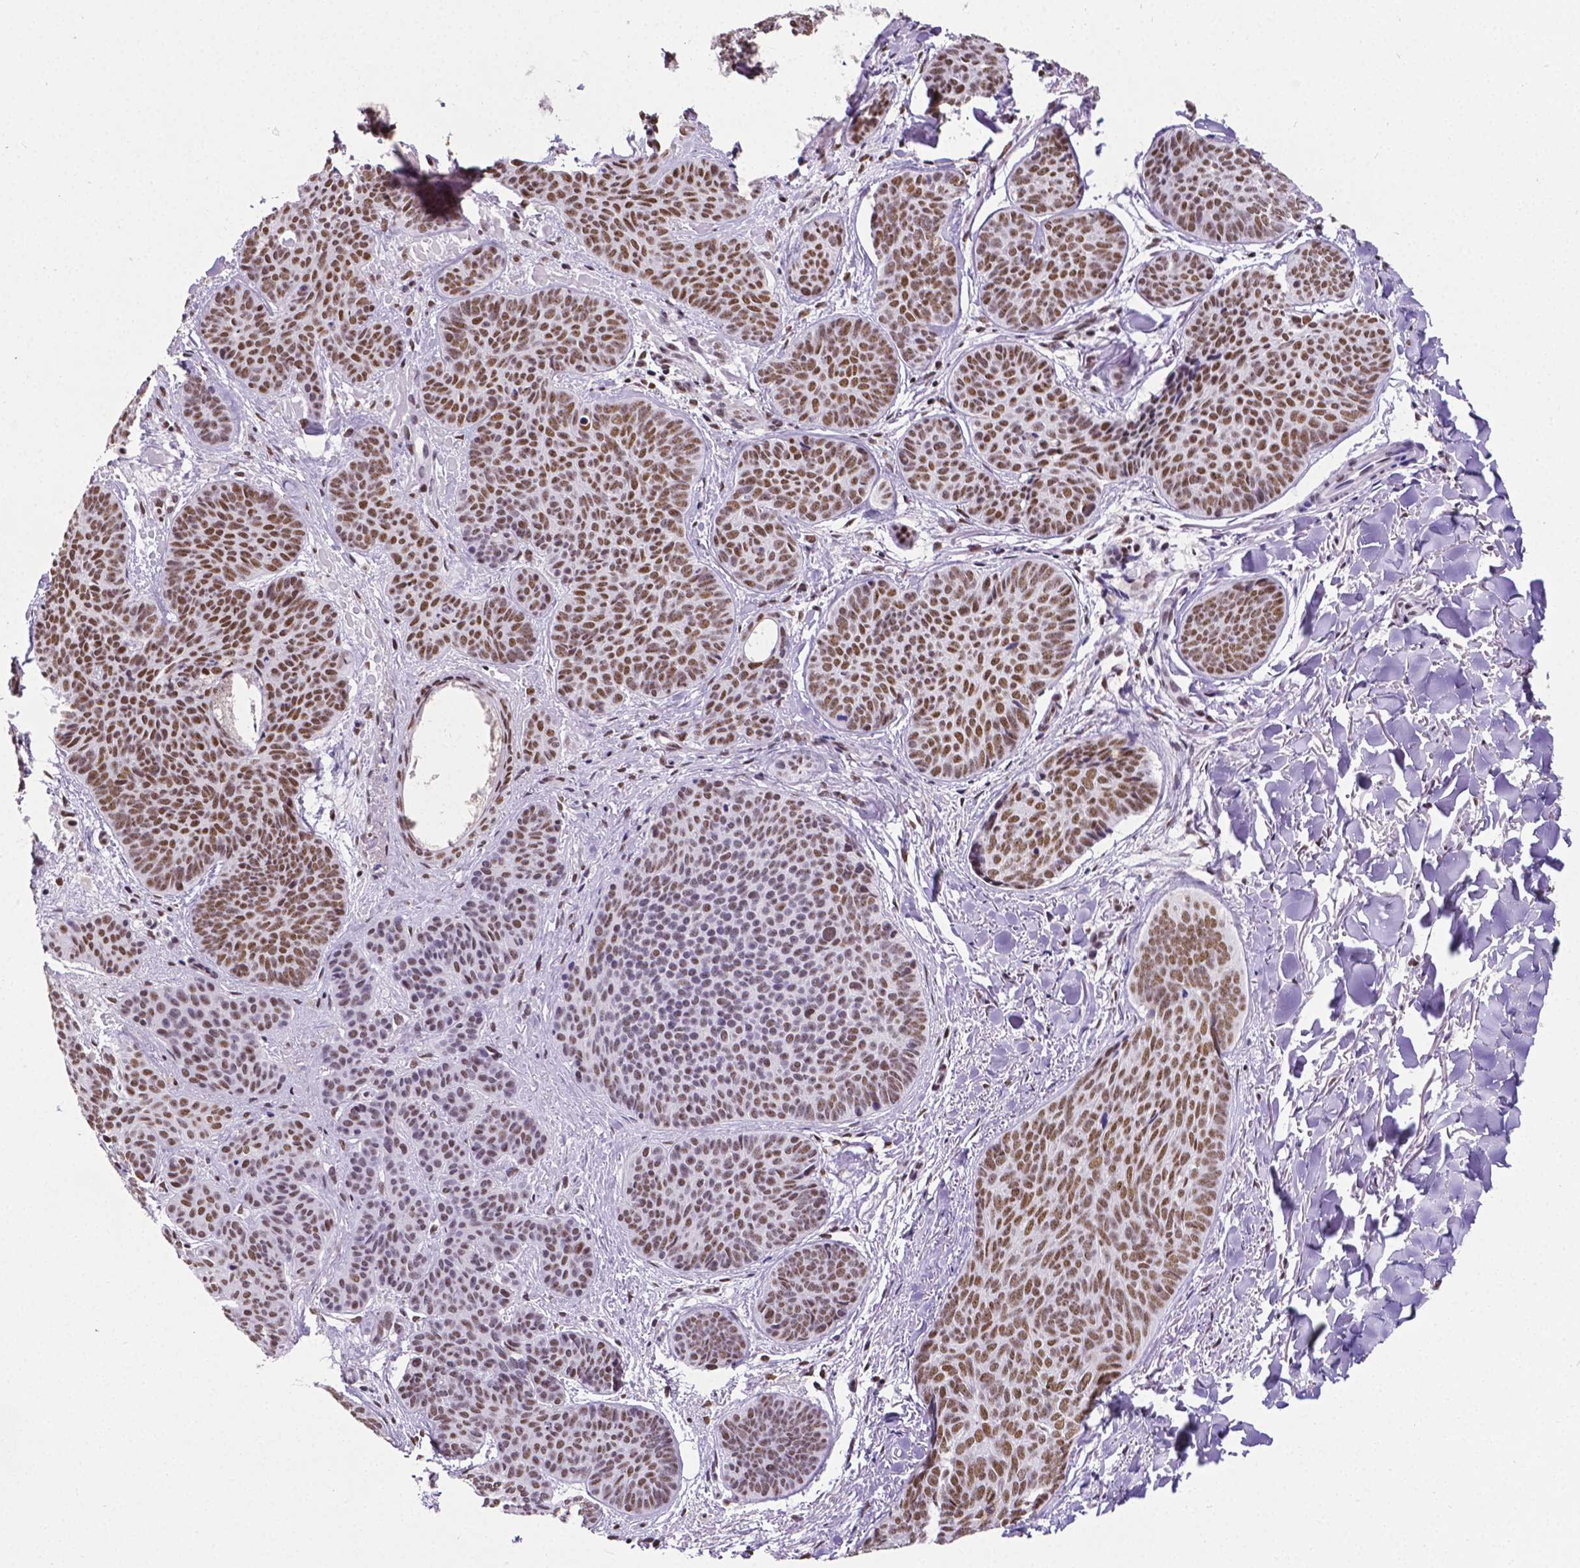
{"staining": {"intensity": "moderate", "quantity": ">75%", "location": "nuclear"}, "tissue": "skin cancer", "cell_type": "Tumor cells", "image_type": "cancer", "snomed": [{"axis": "morphology", "description": "Basal cell carcinoma"}, {"axis": "topography", "description": "Skin"}], "caption": "An image of human skin cancer (basal cell carcinoma) stained for a protein shows moderate nuclear brown staining in tumor cells.", "gene": "REST", "patient": {"sex": "female", "age": 82}}